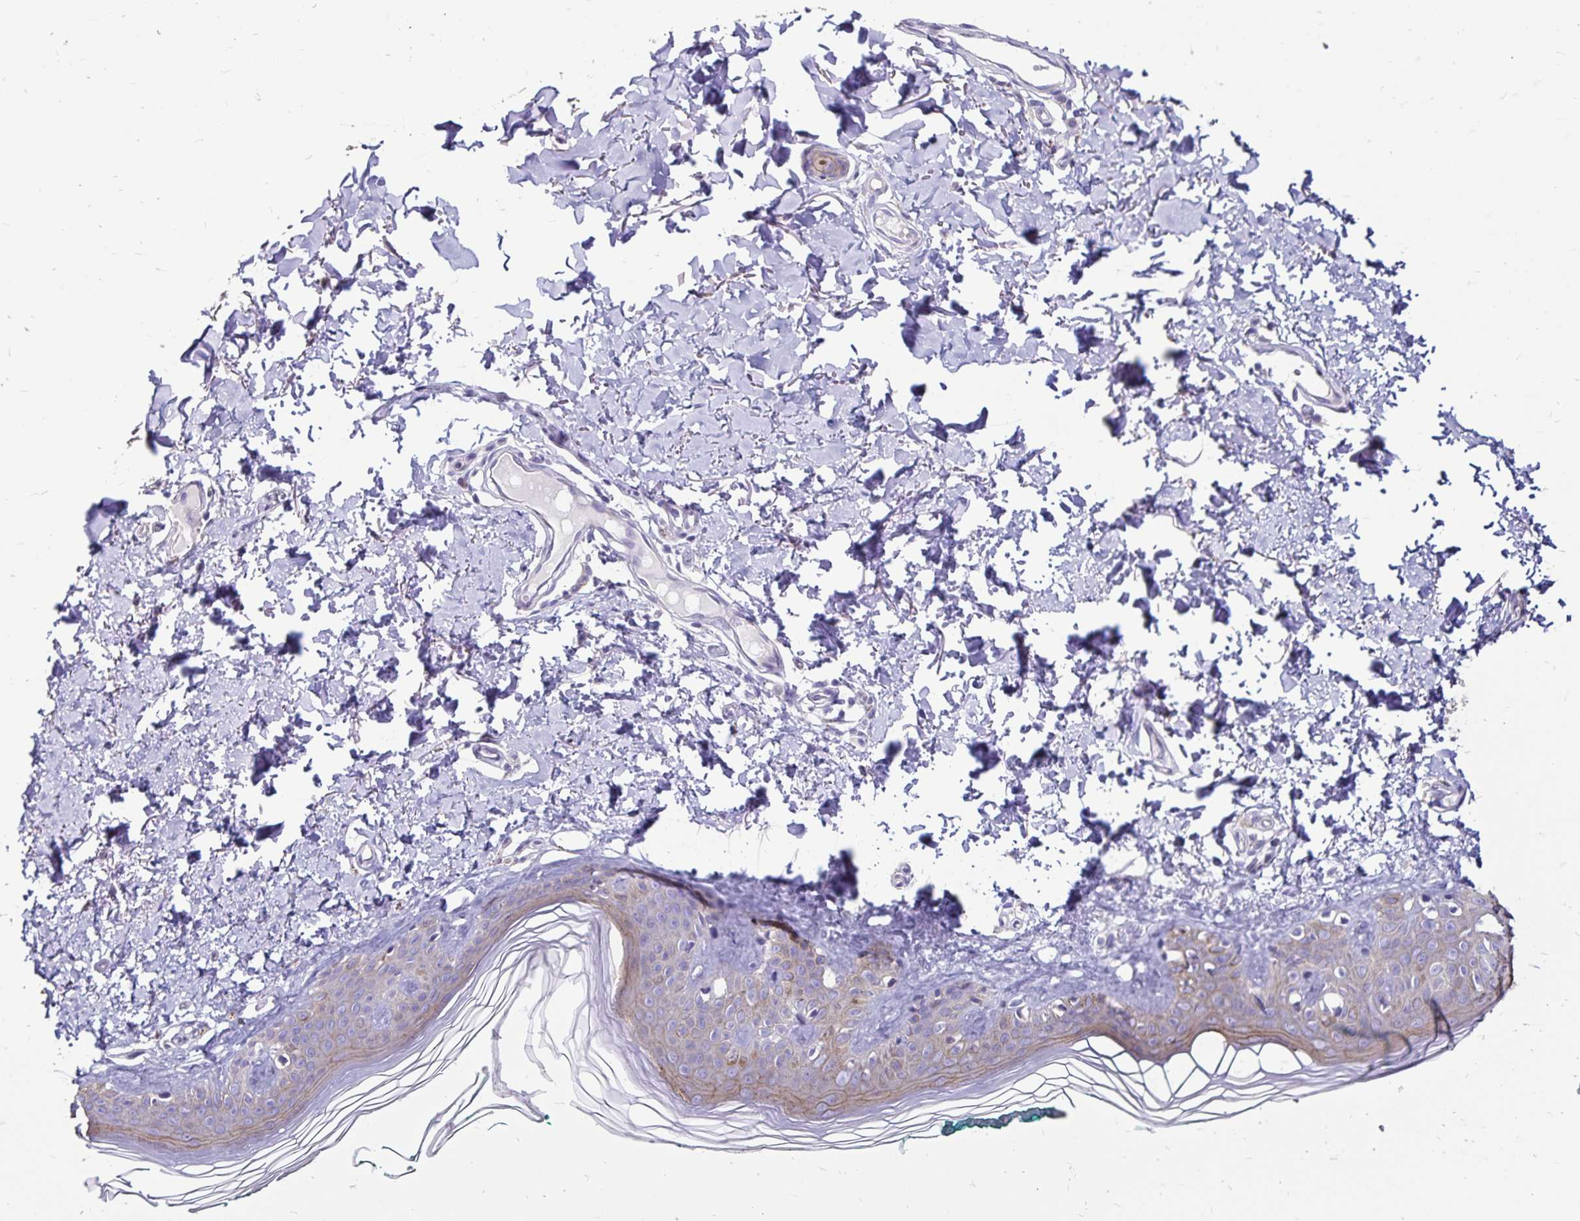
{"staining": {"intensity": "negative", "quantity": "none", "location": "none"}, "tissue": "skin", "cell_type": "Fibroblasts", "image_type": "normal", "snomed": [{"axis": "morphology", "description": "Normal tissue, NOS"}, {"axis": "topography", "description": "Skin"}, {"axis": "topography", "description": "Peripheral nerve tissue"}], "caption": "Immunohistochemical staining of benign skin shows no significant positivity in fibroblasts. (Immunohistochemistry, brightfield microscopy, high magnification).", "gene": "EVPL", "patient": {"sex": "female", "age": 45}}